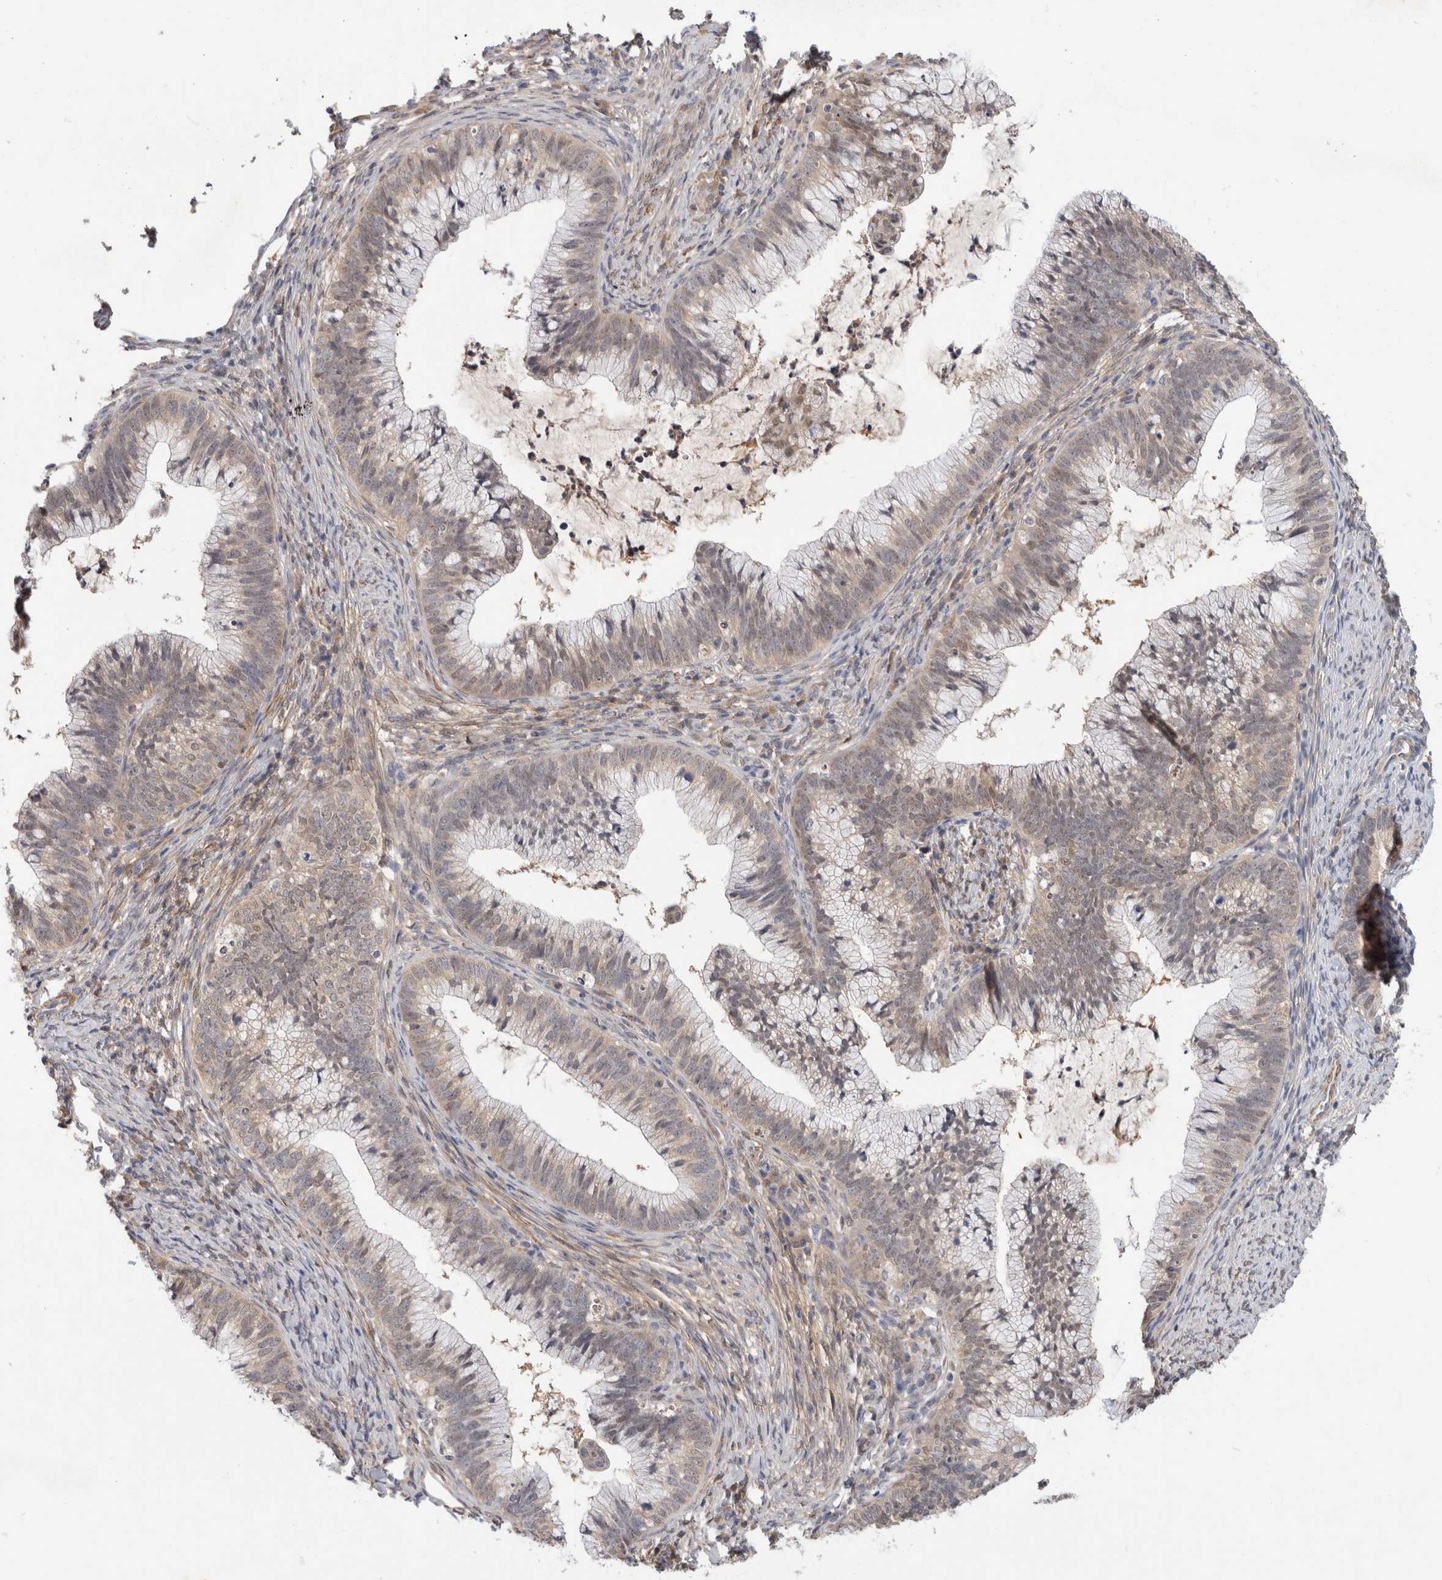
{"staining": {"intensity": "weak", "quantity": "<25%", "location": "cytoplasmic/membranous"}, "tissue": "cervical cancer", "cell_type": "Tumor cells", "image_type": "cancer", "snomed": [{"axis": "morphology", "description": "Adenocarcinoma, NOS"}, {"axis": "topography", "description": "Cervix"}], "caption": "Human cervical adenocarcinoma stained for a protein using immunohistochemistry demonstrates no positivity in tumor cells.", "gene": "PGM1", "patient": {"sex": "female", "age": 36}}